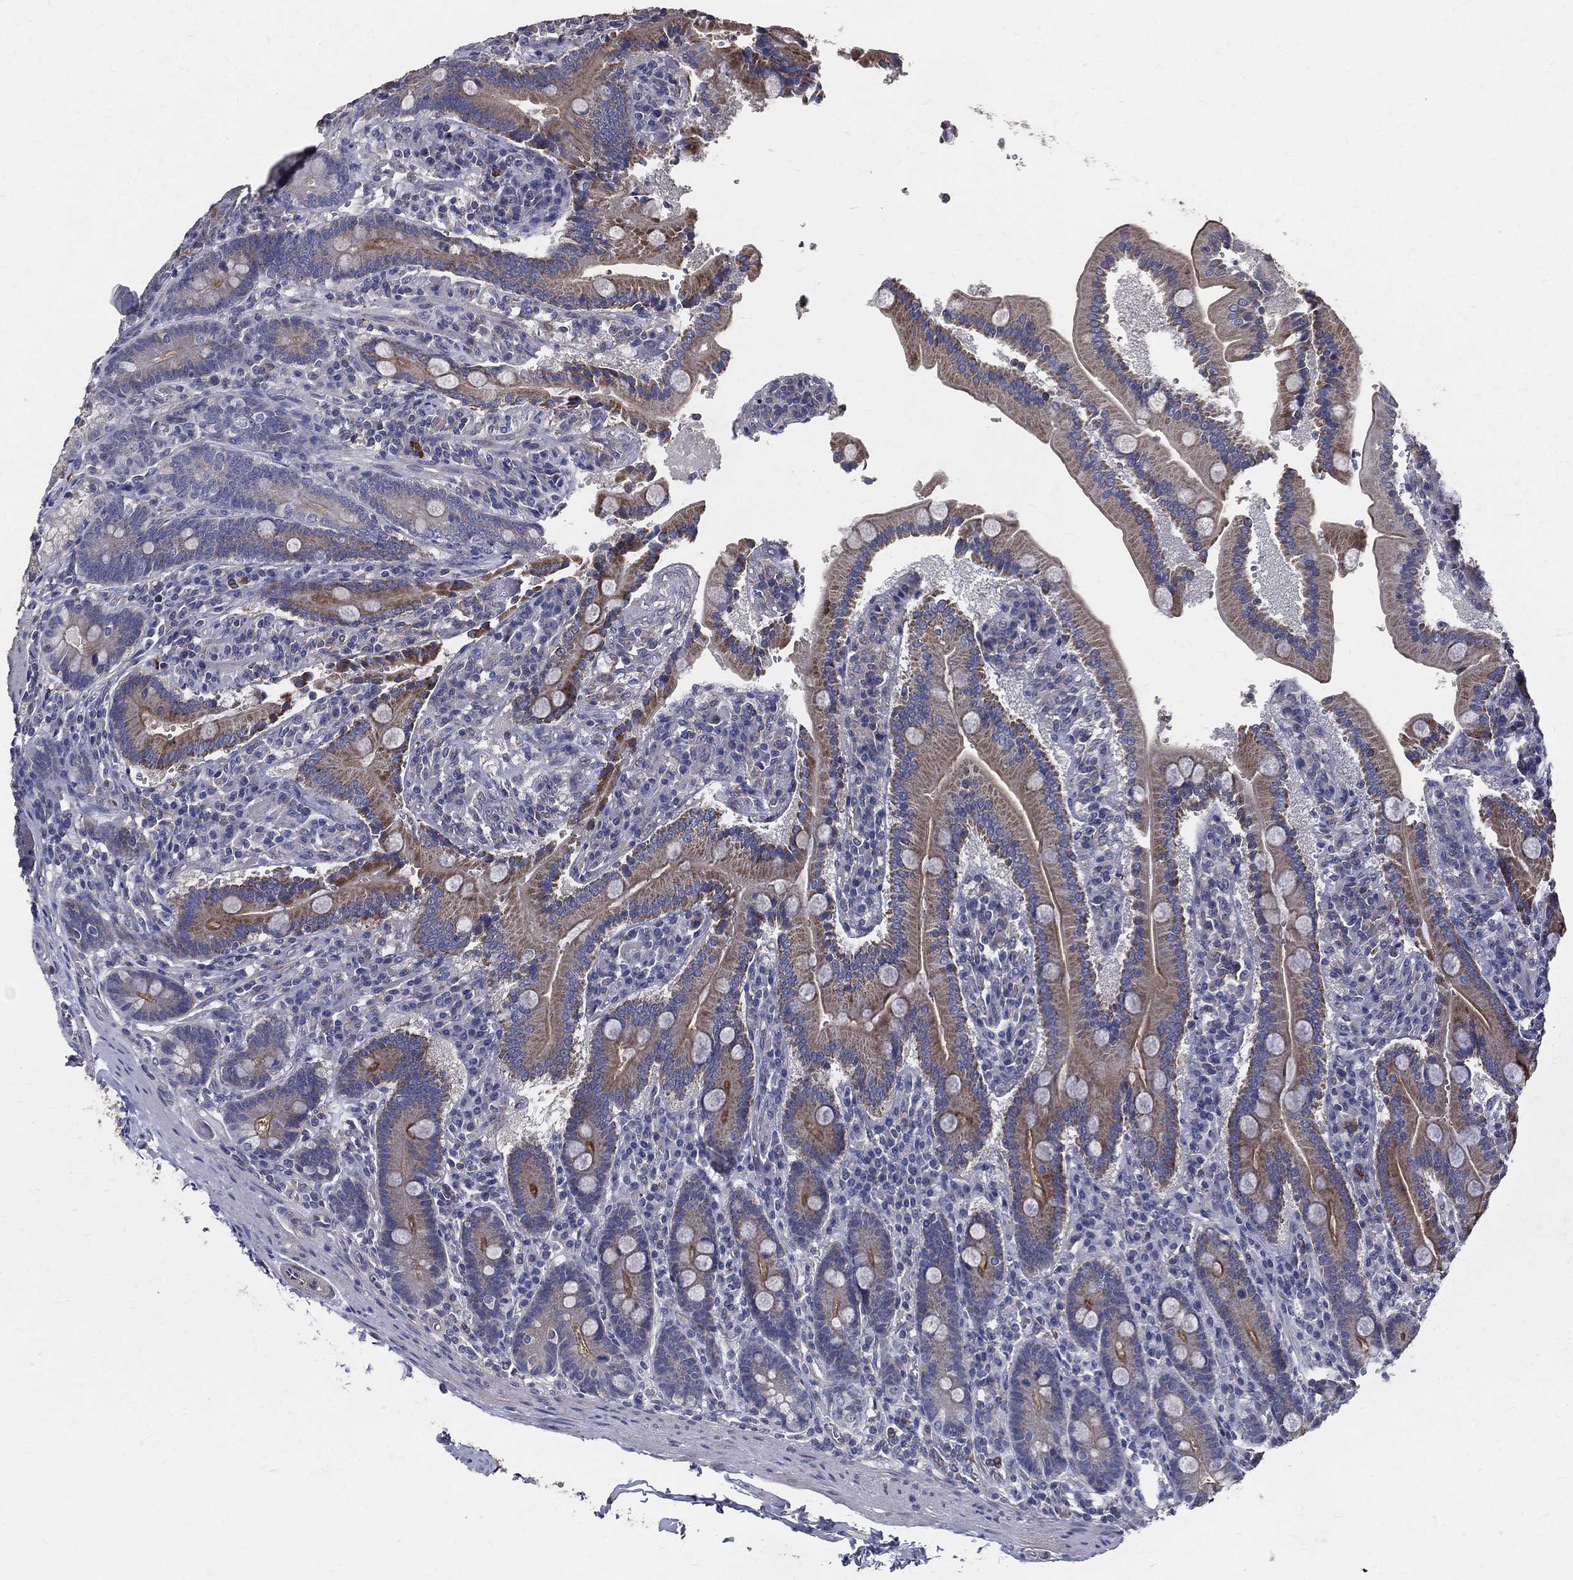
{"staining": {"intensity": "moderate", "quantity": "25%-75%", "location": "cytoplasmic/membranous"}, "tissue": "duodenum", "cell_type": "Glandular cells", "image_type": "normal", "snomed": [{"axis": "morphology", "description": "Normal tissue, NOS"}, {"axis": "topography", "description": "Duodenum"}], "caption": "Protein expression analysis of normal duodenum reveals moderate cytoplasmic/membranous staining in about 25%-75% of glandular cells. (Brightfield microscopy of DAB IHC at high magnification).", "gene": "SERPINB2", "patient": {"sex": "female", "age": 62}}